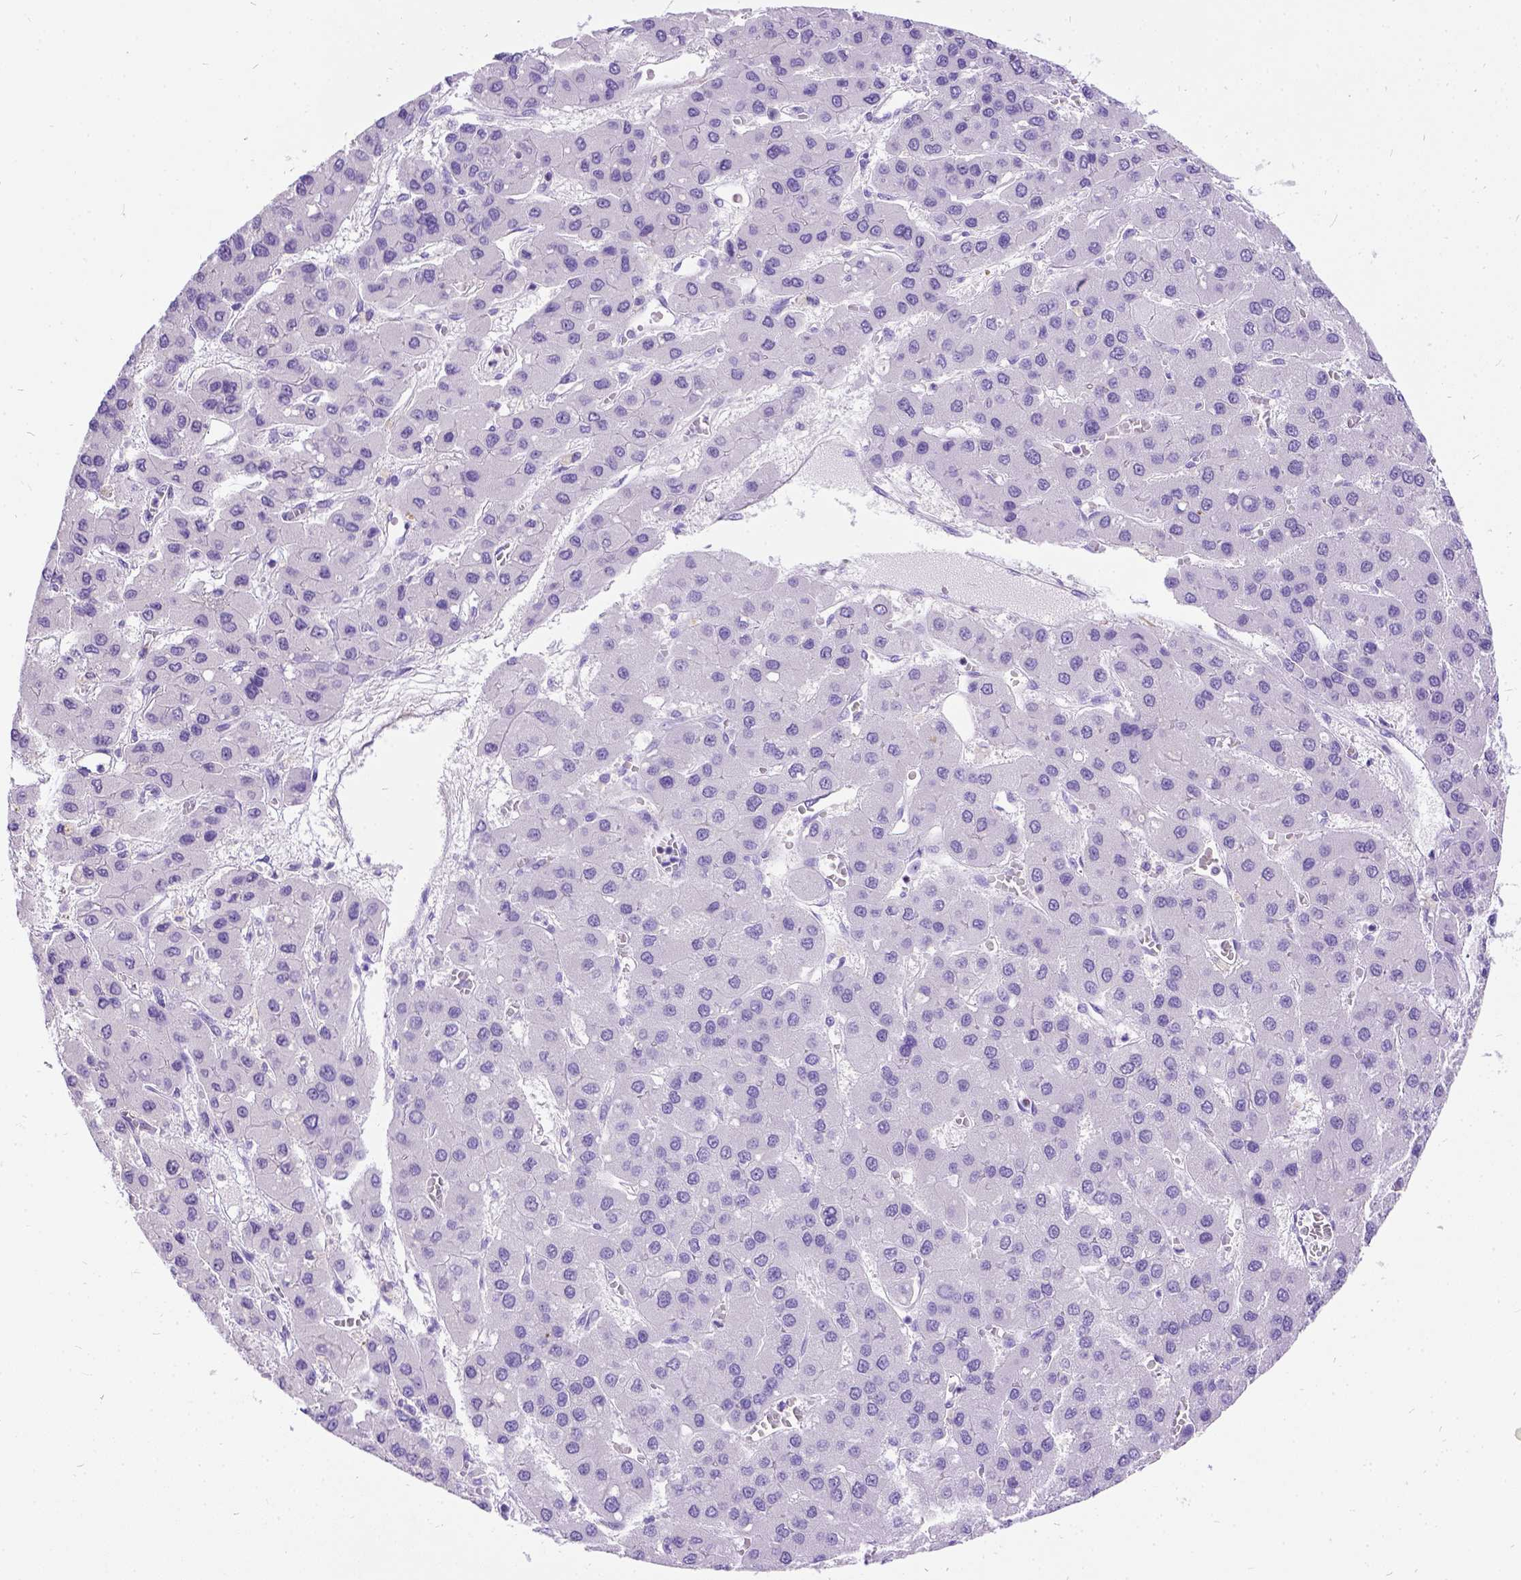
{"staining": {"intensity": "negative", "quantity": "none", "location": "none"}, "tissue": "liver cancer", "cell_type": "Tumor cells", "image_type": "cancer", "snomed": [{"axis": "morphology", "description": "Carcinoma, Hepatocellular, NOS"}, {"axis": "topography", "description": "Liver"}], "caption": "High power microscopy micrograph of an immunohistochemistry (IHC) histopathology image of liver cancer (hepatocellular carcinoma), revealing no significant expression in tumor cells.", "gene": "PRG2", "patient": {"sex": "female", "age": 41}}